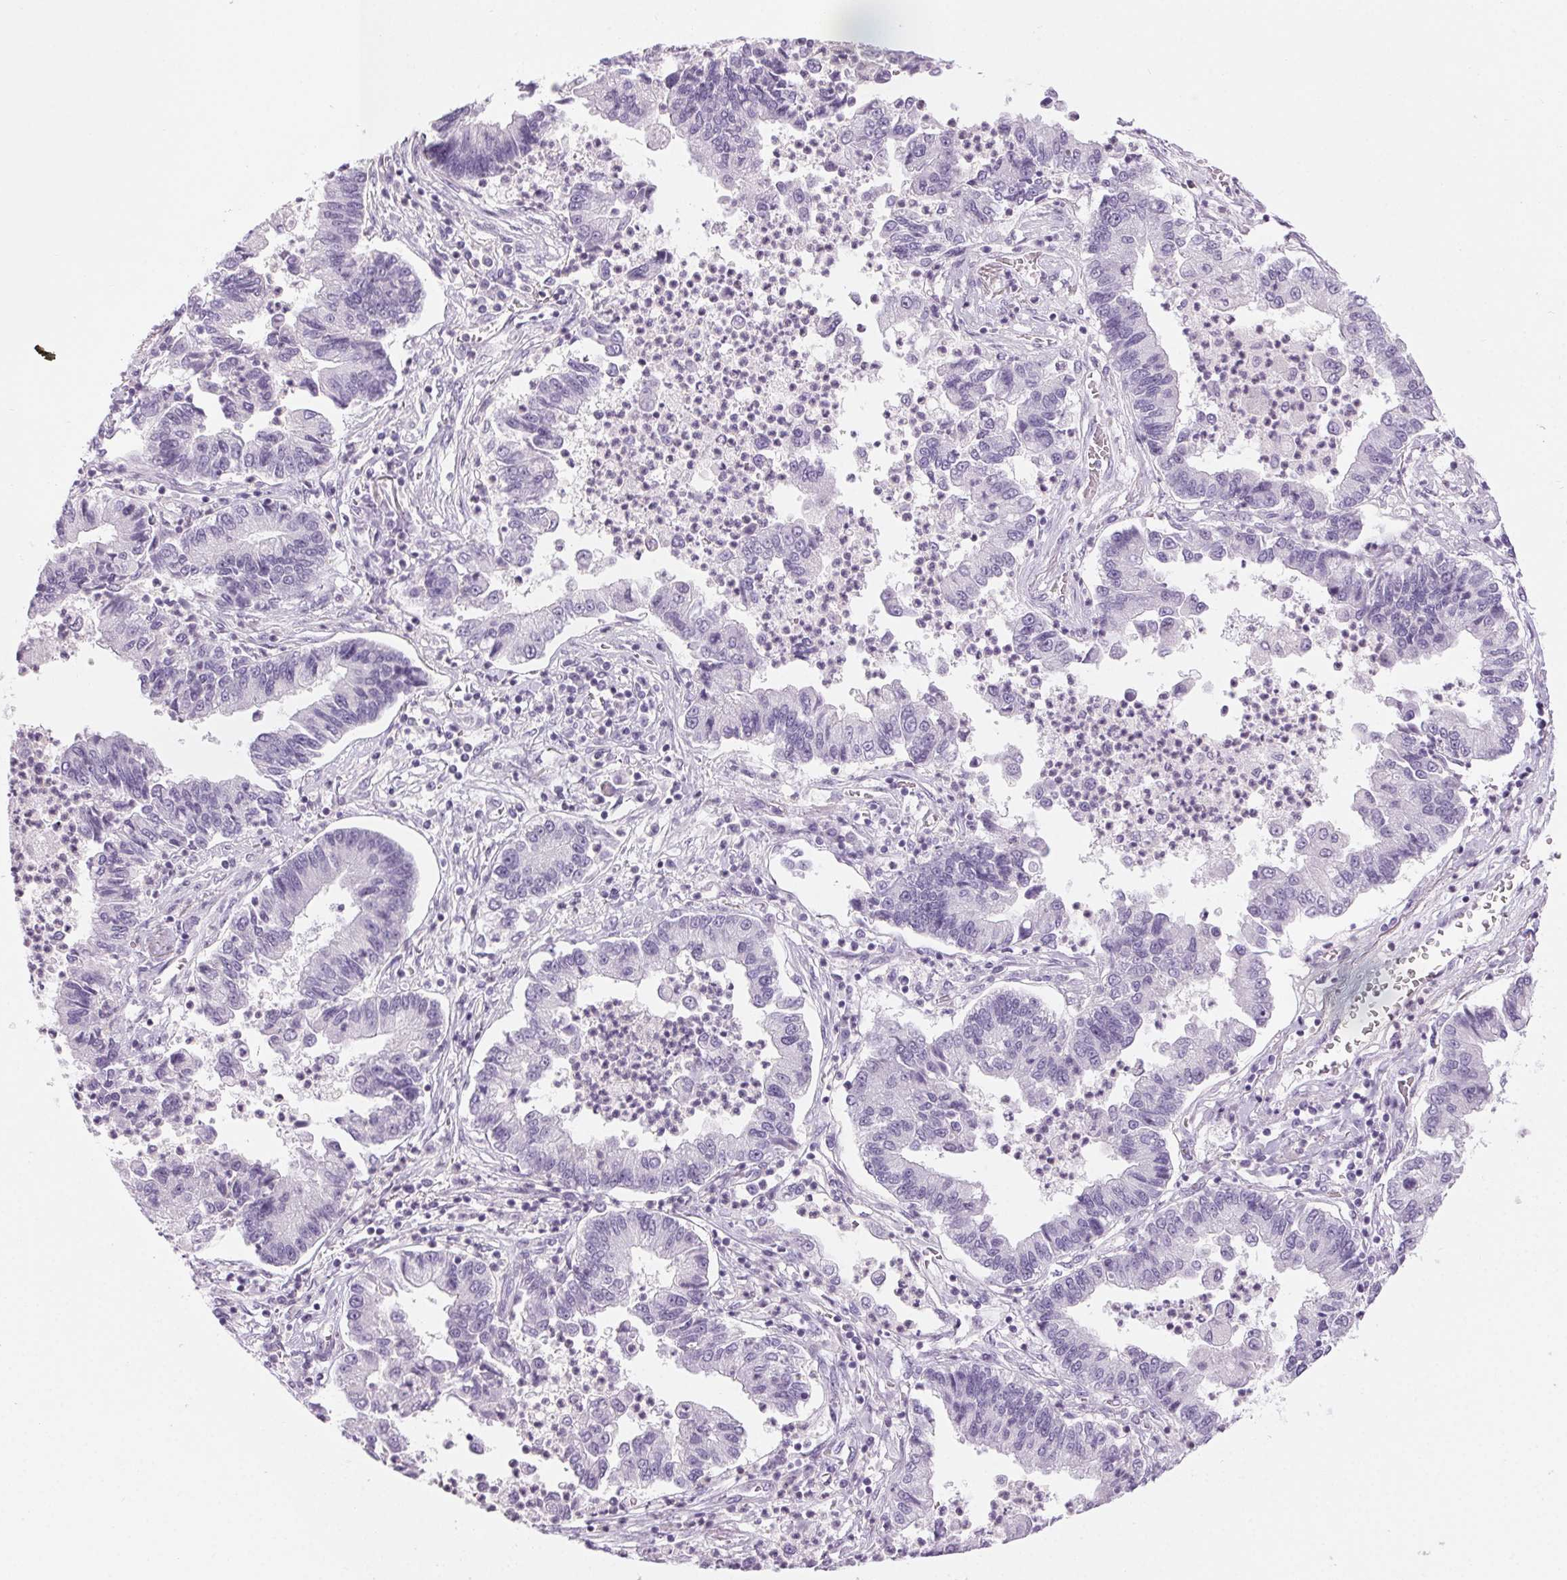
{"staining": {"intensity": "negative", "quantity": "none", "location": "none"}, "tissue": "lung cancer", "cell_type": "Tumor cells", "image_type": "cancer", "snomed": [{"axis": "morphology", "description": "Adenocarcinoma, NOS"}, {"axis": "topography", "description": "Lung"}], "caption": "Lung cancer was stained to show a protein in brown. There is no significant expression in tumor cells.", "gene": "SLC6A19", "patient": {"sex": "female", "age": 57}}